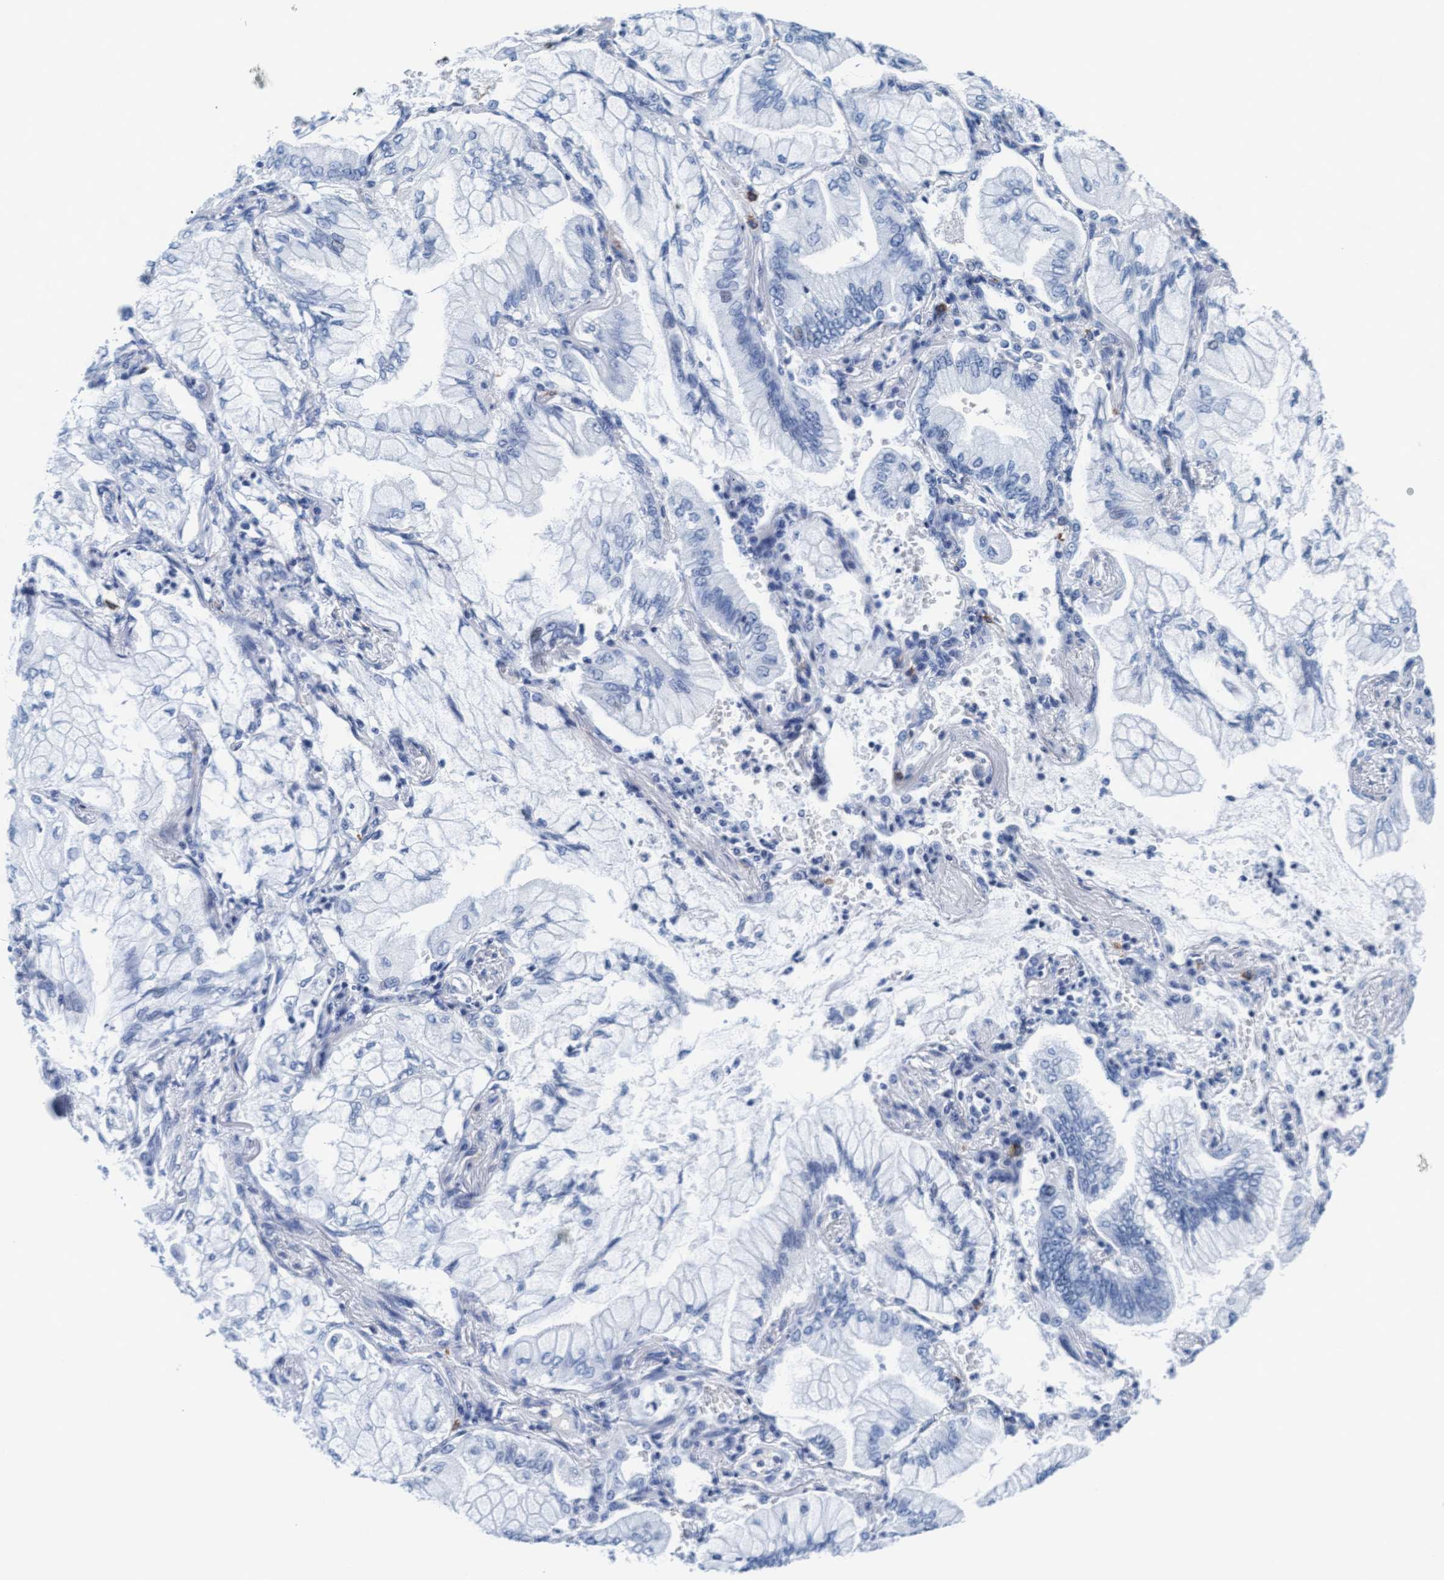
{"staining": {"intensity": "negative", "quantity": "none", "location": "none"}, "tissue": "lung cancer", "cell_type": "Tumor cells", "image_type": "cancer", "snomed": [{"axis": "morphology", "description": "Adenocarcinoma, NOS"}, {"axis": "topography", "description": "Lung"}], "caption": "Immunohistochemical staining of human lung adenocarcinoma shows no significant positivity in tumor cells.", "gene": "ARSG", "patient": {"sex": "female", "age": 70}}